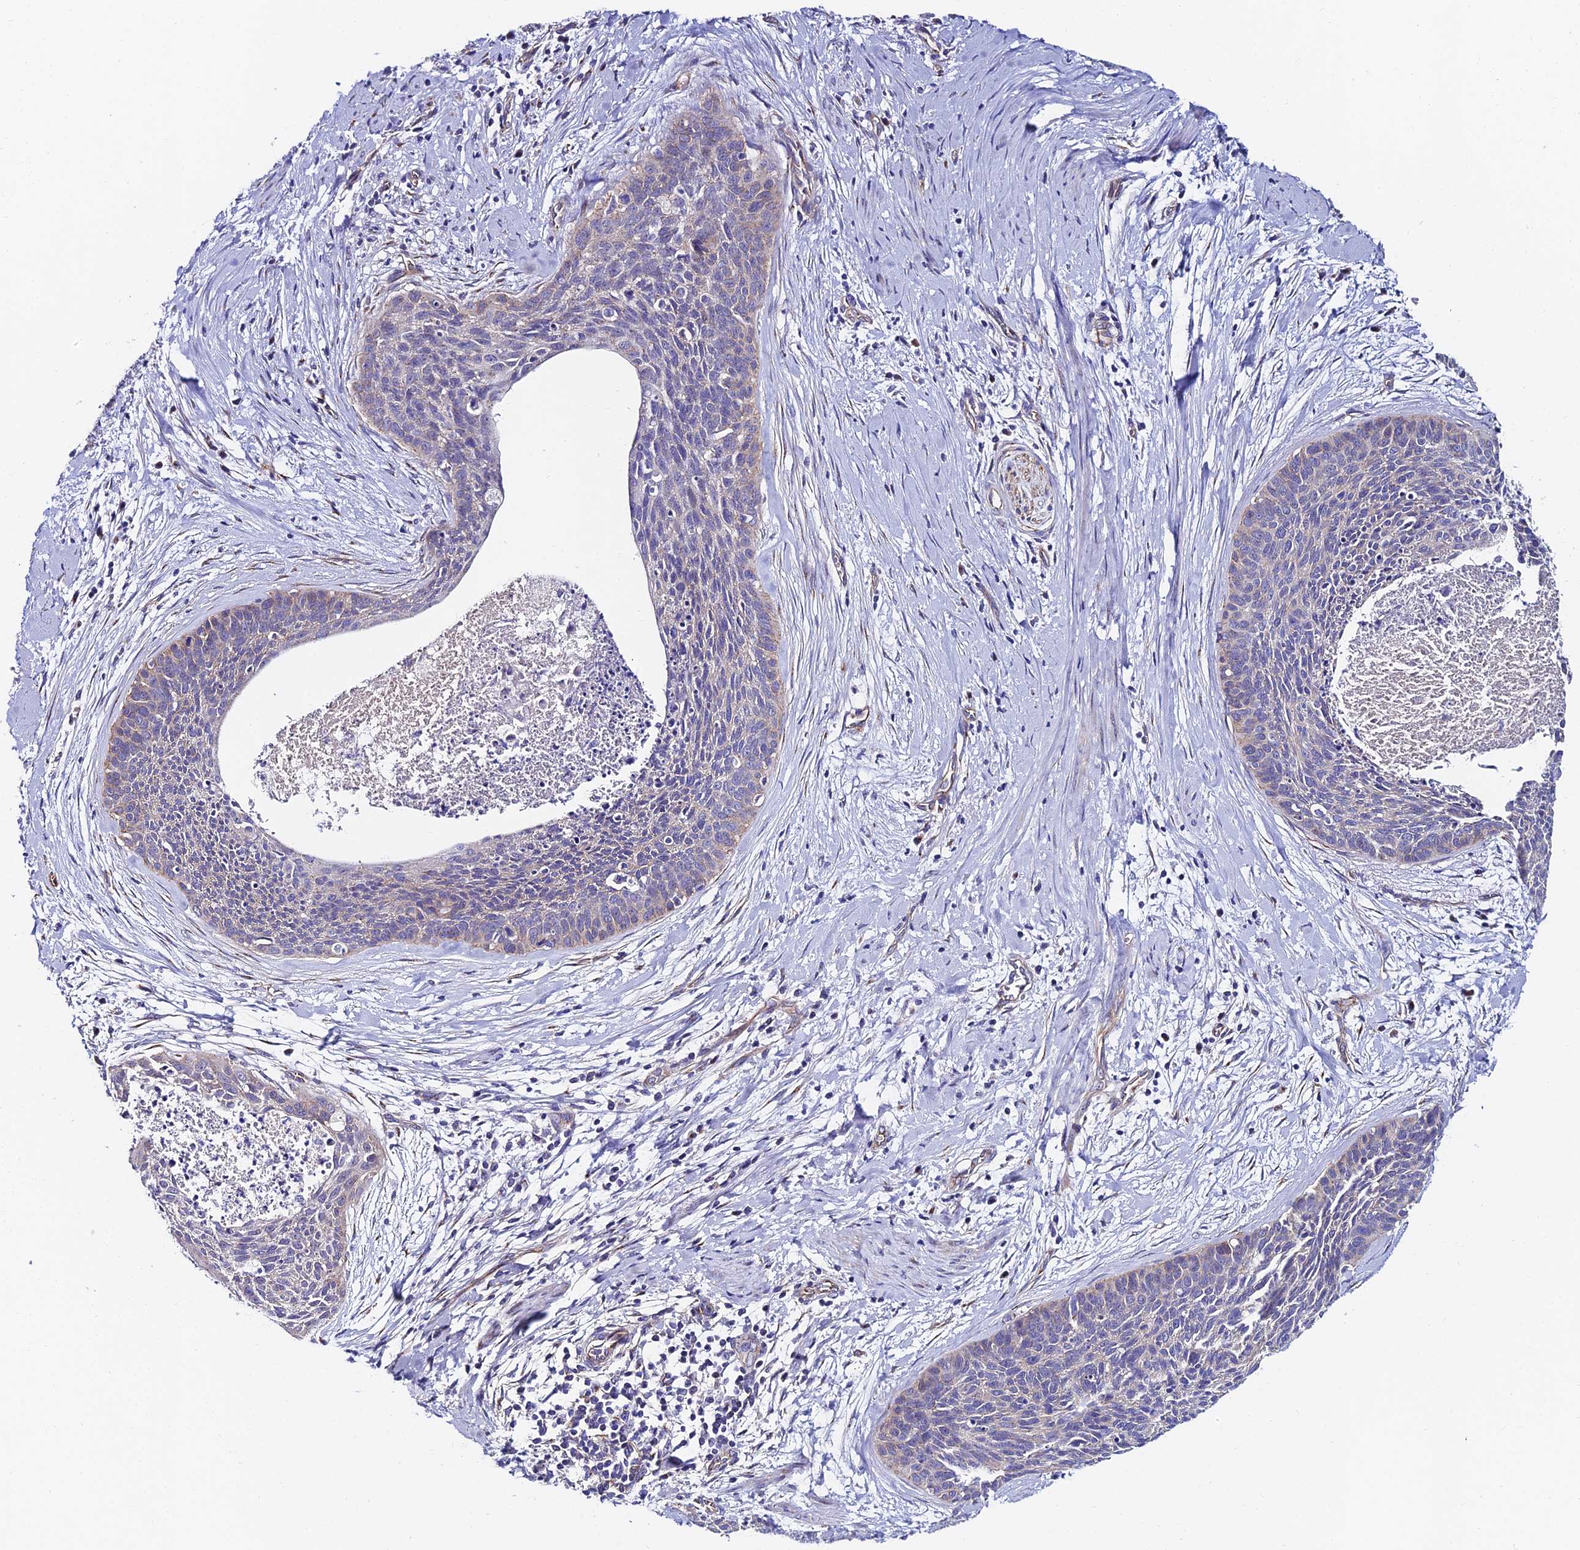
{"staining": {"intensity": "negative", "quantity": "none", "location": "none"}, "tissue": "cervical cancer", "cell_type": "Tumor cells", "image_type": "cancer", "snomed": [{"axis": "morphology", "description": "Squamous cell carcinoma, NOS"}, {"axis": "topography", "description": "Cervix"}], "caption": "Tumor cells are negative for brown protein staining in cervical cancer (squamous cell carcinoma). (Stains: DAB IHC with hematoxylin counter stain, Microscopy: brightfield microscopy at high magnification).", "gene": "ADGRF3", "patient": {"sex": "female", "age": 55}}